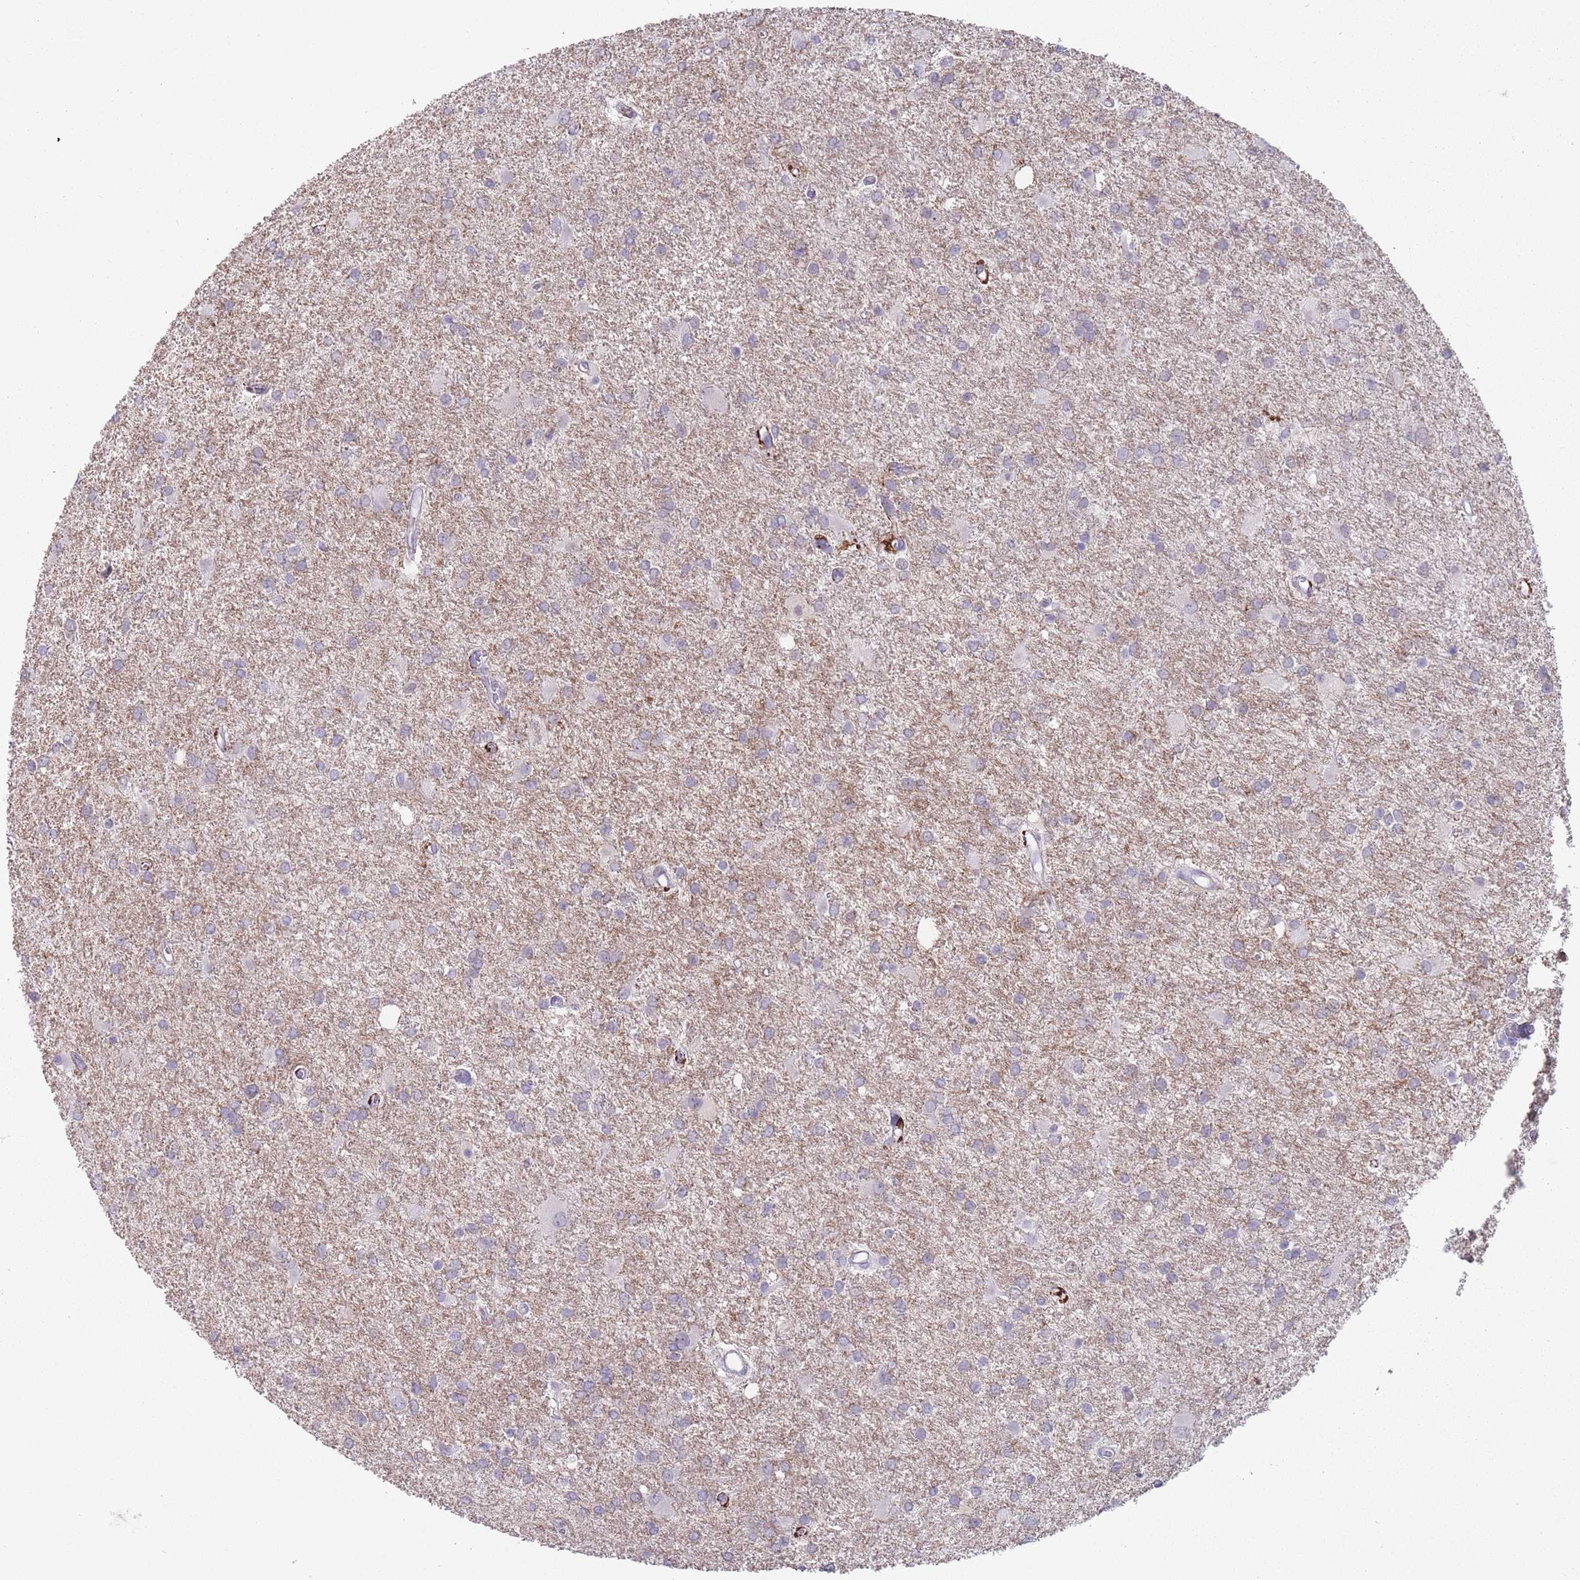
{"staining": {"intensity": "negative", "quantity": "none", "location": "none"}, "tissue": "glioma", "cell_type": "Tumor cells", "image_type": "cancer", "snomed": [{"axis": "morphology", "description": "Glioma, malignant, High grade"}, {"axis": "topography", "description": "Brain"}], "caption": "Immunohistochemical staining of human malignant glioma (high-grade) displays no significant staining in tumor cells.", "gene": "PAIP2B", "patient": {"sex": "female", "age": 50}}